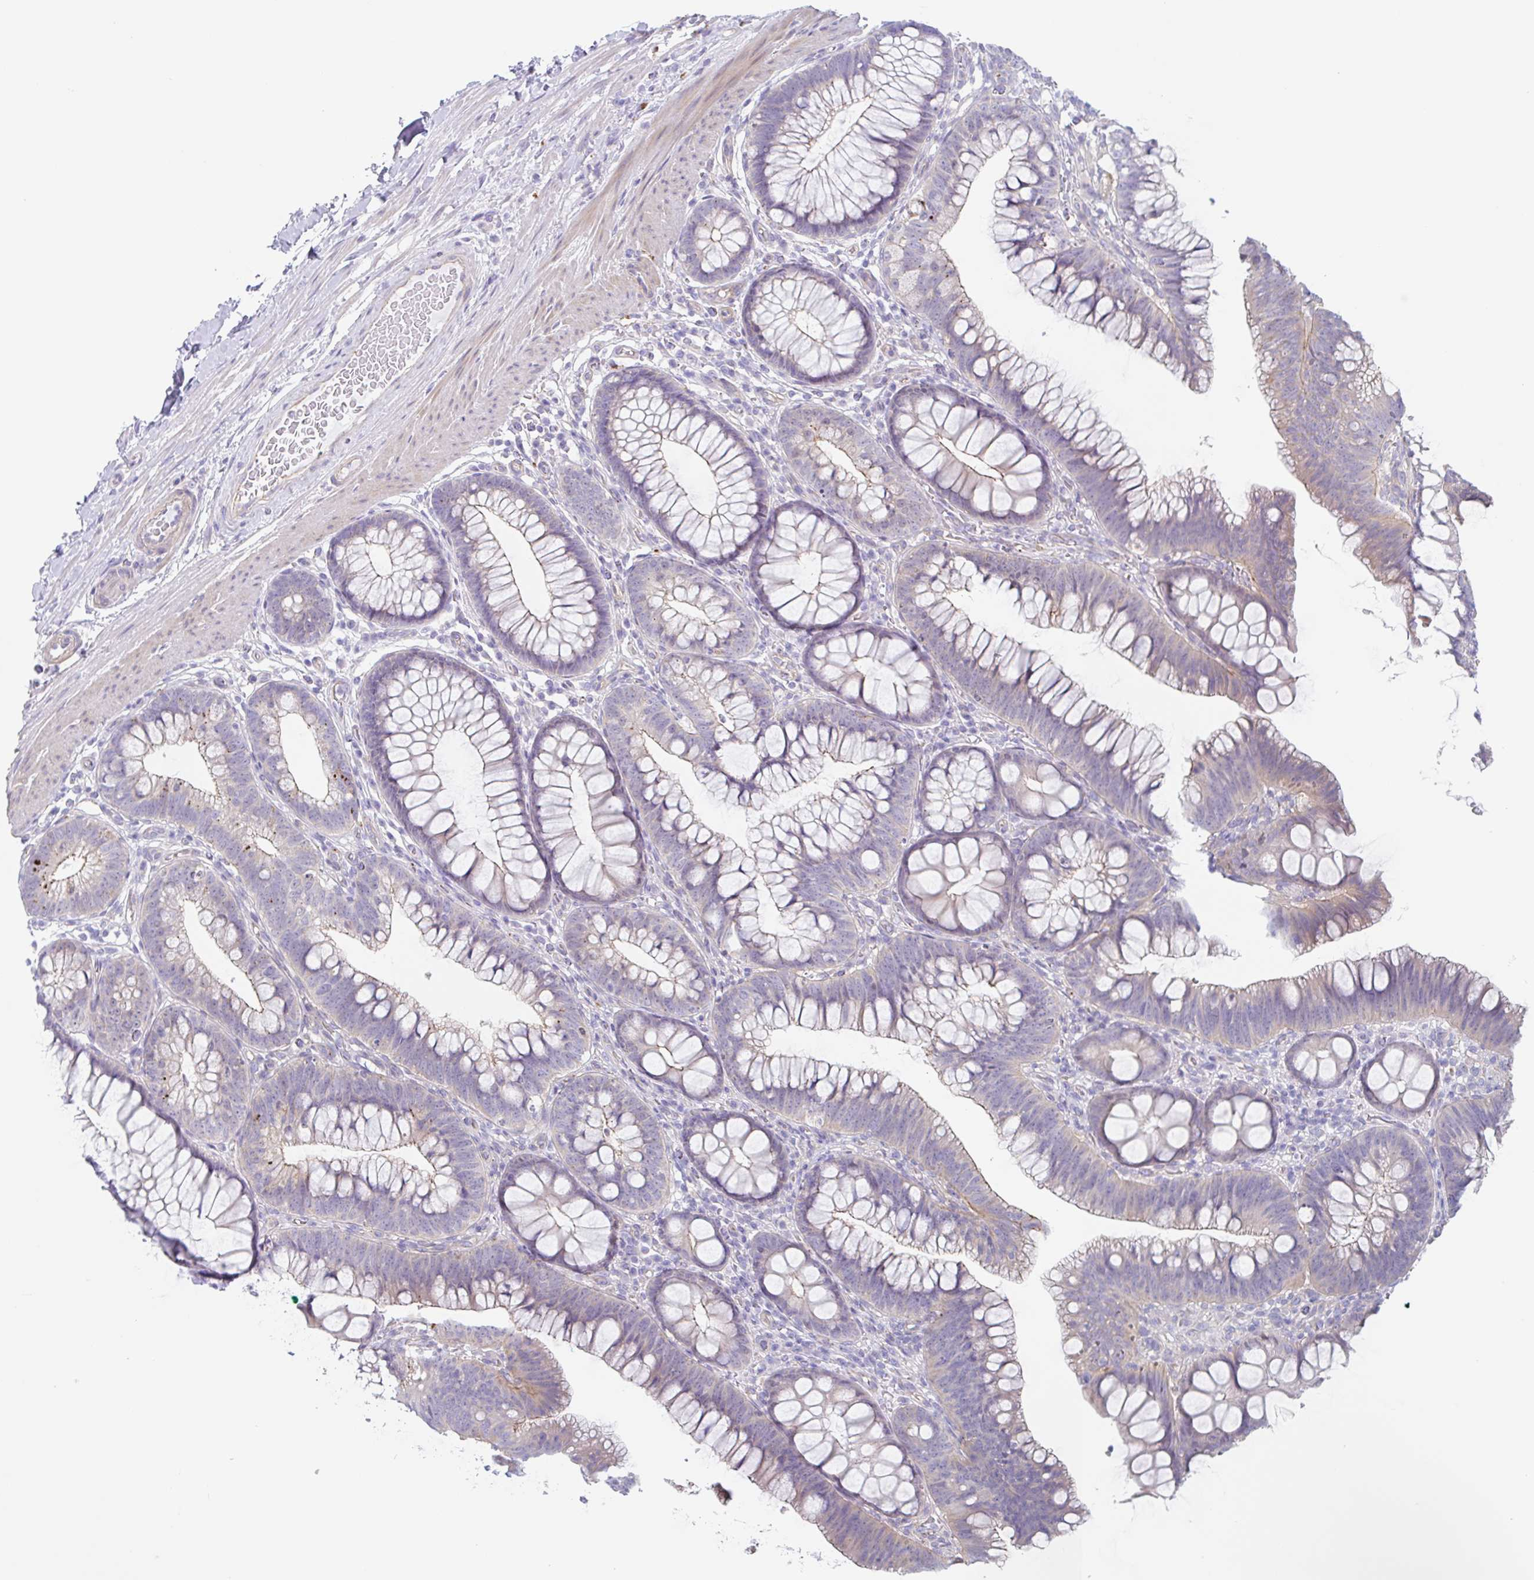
{"staining": {"intensity": "negative", "quantity": "none", "location": "none"}, "tissue": "colon", "cell_type": "Endothelial cells", "image_type": "normal", "snomed": [{"axis": "morphology", "description": "Normal tissue, NOS"}, {"axis": "morphology", "description": "Adenoma, NOS"}, {"axis": "topography", "description": "Soft tissue"}, {"axis": "topography", "description": "Colon"}], "caption": "Endothelial cells show no significant staining in unremarkable colon. Nuclei are stained in blue.", "gene": "LENG9", "patient": {"sex": "male", "age": 47}}